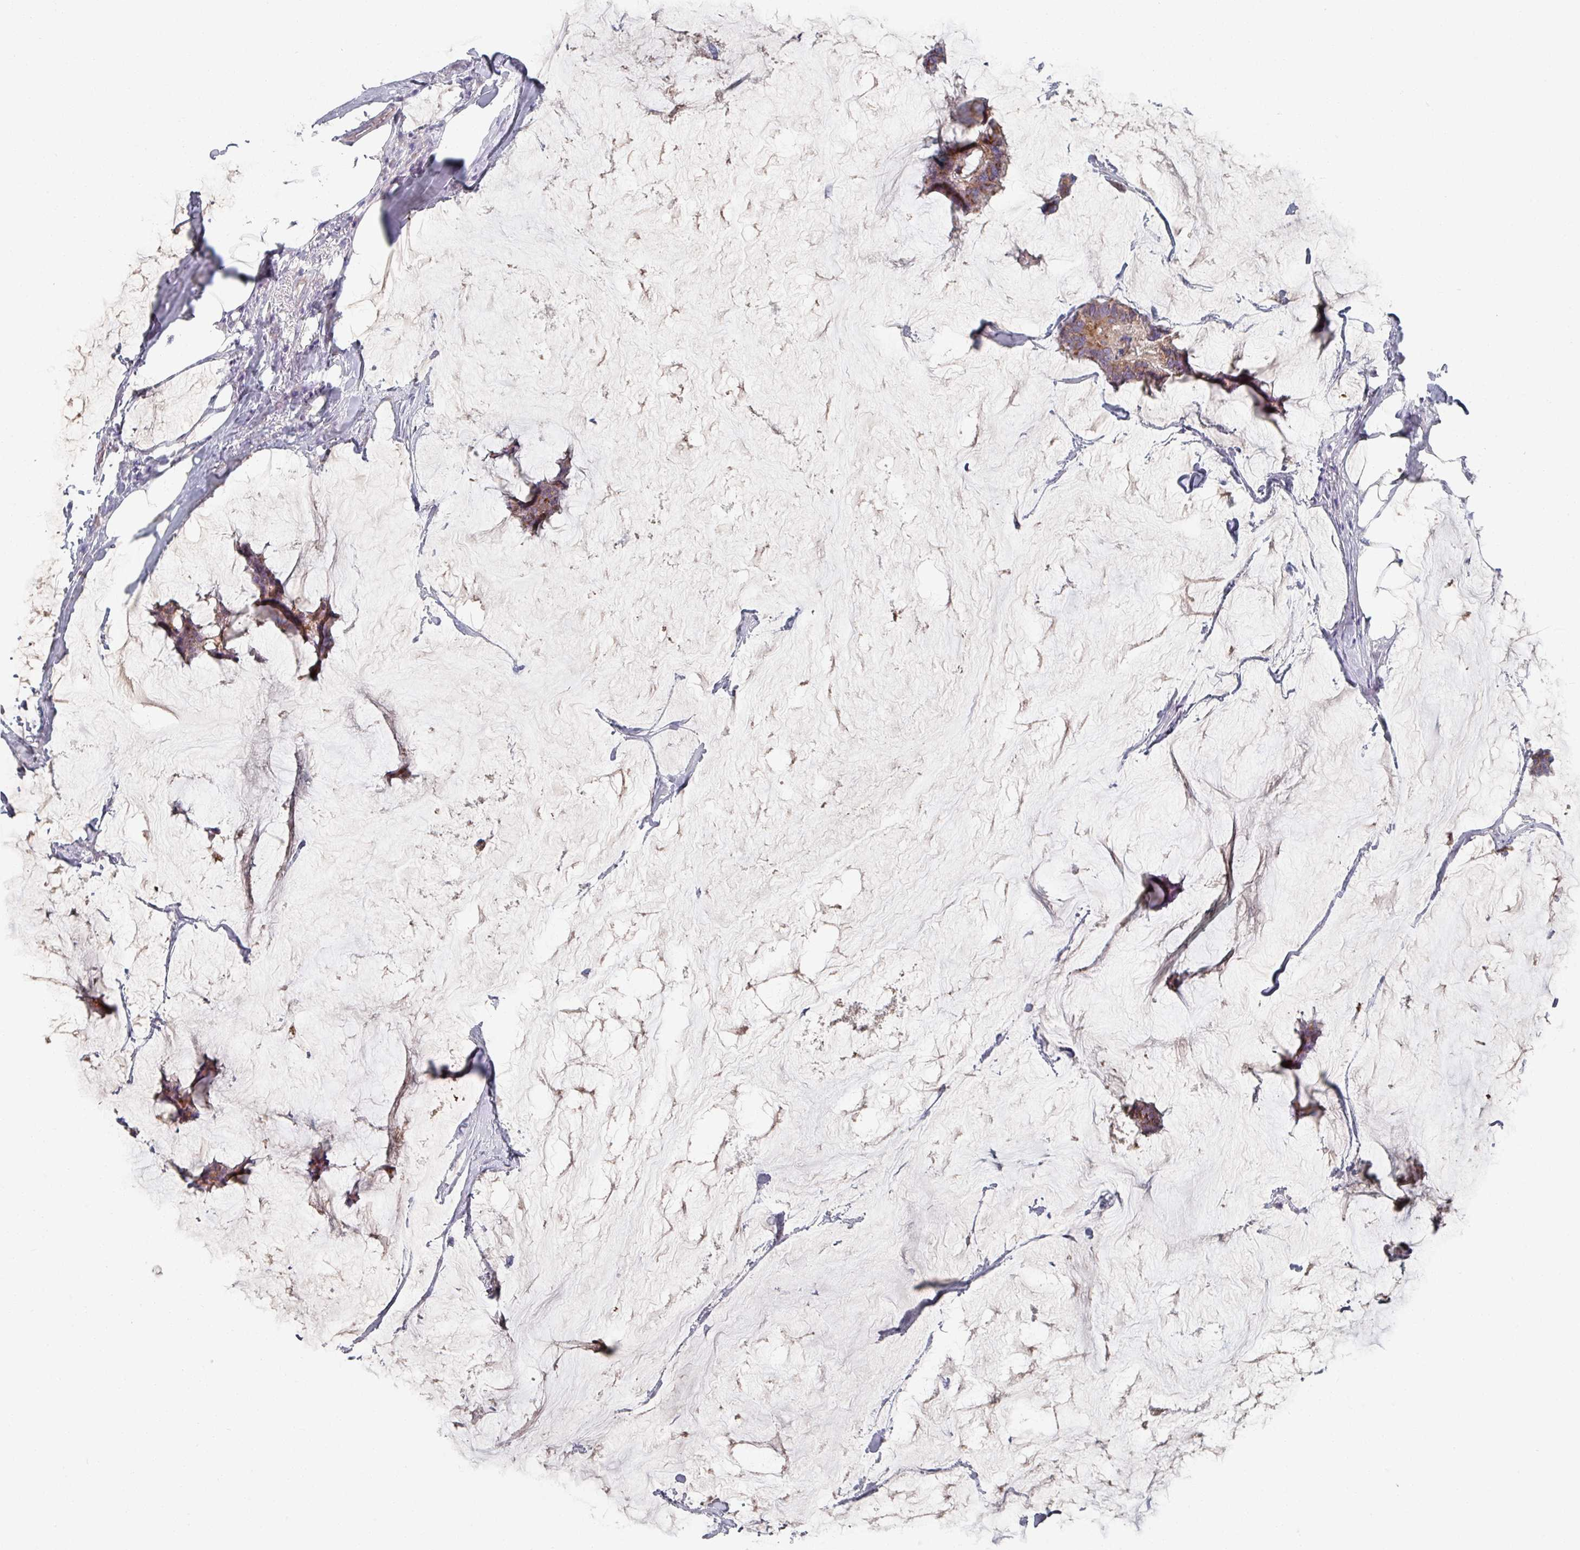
{"staining": {"intensity": "moderate", "quantity": "25%-75%", "location": "cytoplasmic/membranous"}, "tissue": "breast cancer", "cell_type": "Tumor cells", "image_type": "cancer", "snomed": [{"axis": "morphology", "description": "Duct carcinoma"}, {"axis": "topography", "description": "Breast"}], "caption": "Immunohistochemical staining of breast cancer shows medium levels of moderate cytoplasmic/membranous protein staining in about 25%-75% of tumor cells.", "gene": "EFL1", "patient": {"sex": "female", "age": 93}}